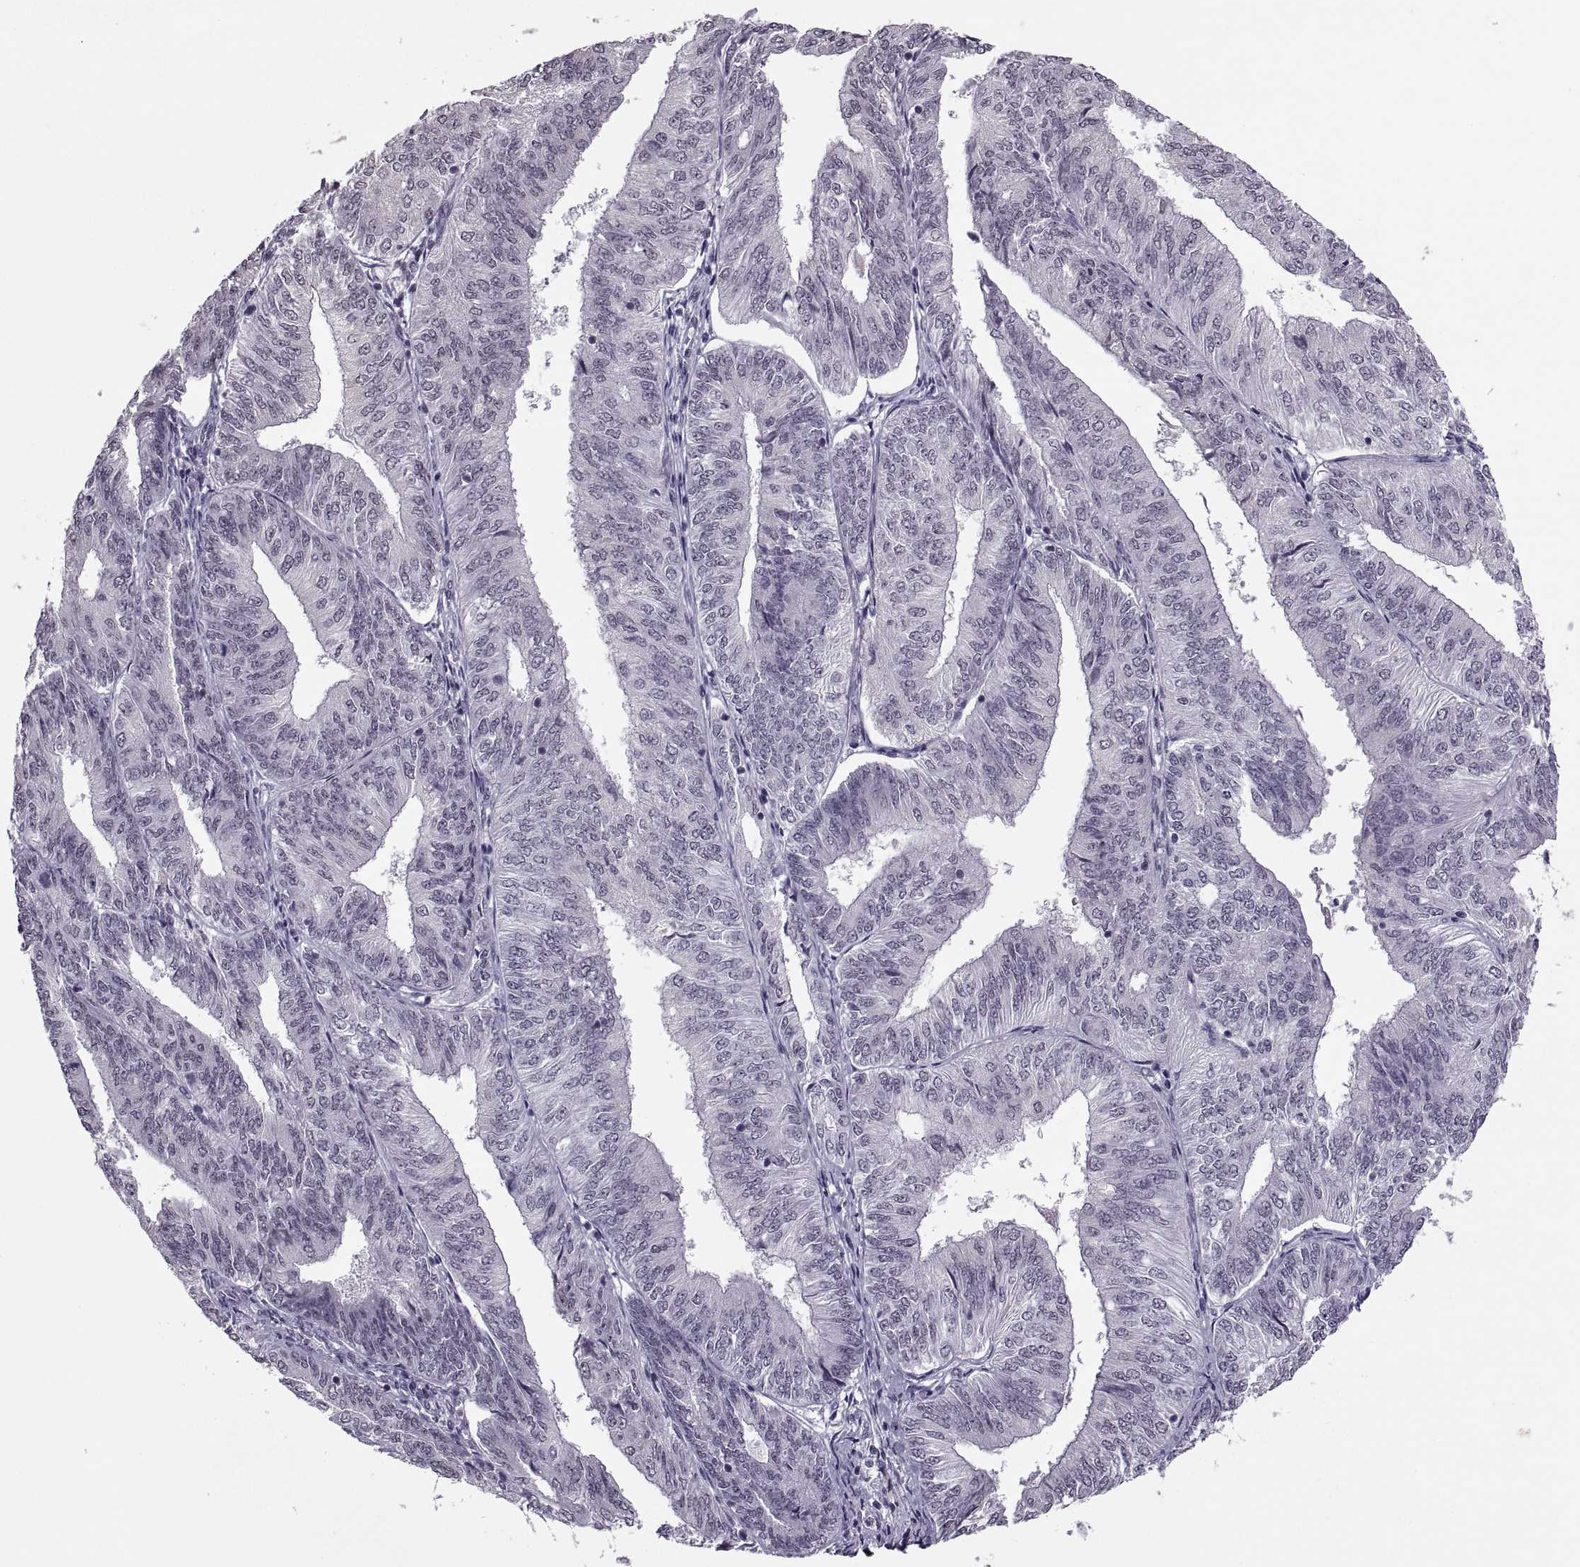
{"staining": {"intensity": "negative", "quantity": "none", "location": "none"}, "tissue": "endometrial cancer", "cell_type": "Tumor cells", "image_type": "cancer", "snomed": [{"axis": "morphology", "description": "Adenocarcinoma, NOS"}, {"axis": "topography", "description": "Endometrium"}], "caption": "Photomicrograph shows no significant protein expression in tumor cells of endometrial cancer (adenocarcinoma).", "gene": "OTP", "patient": {"sex": "female", "age": 58}}